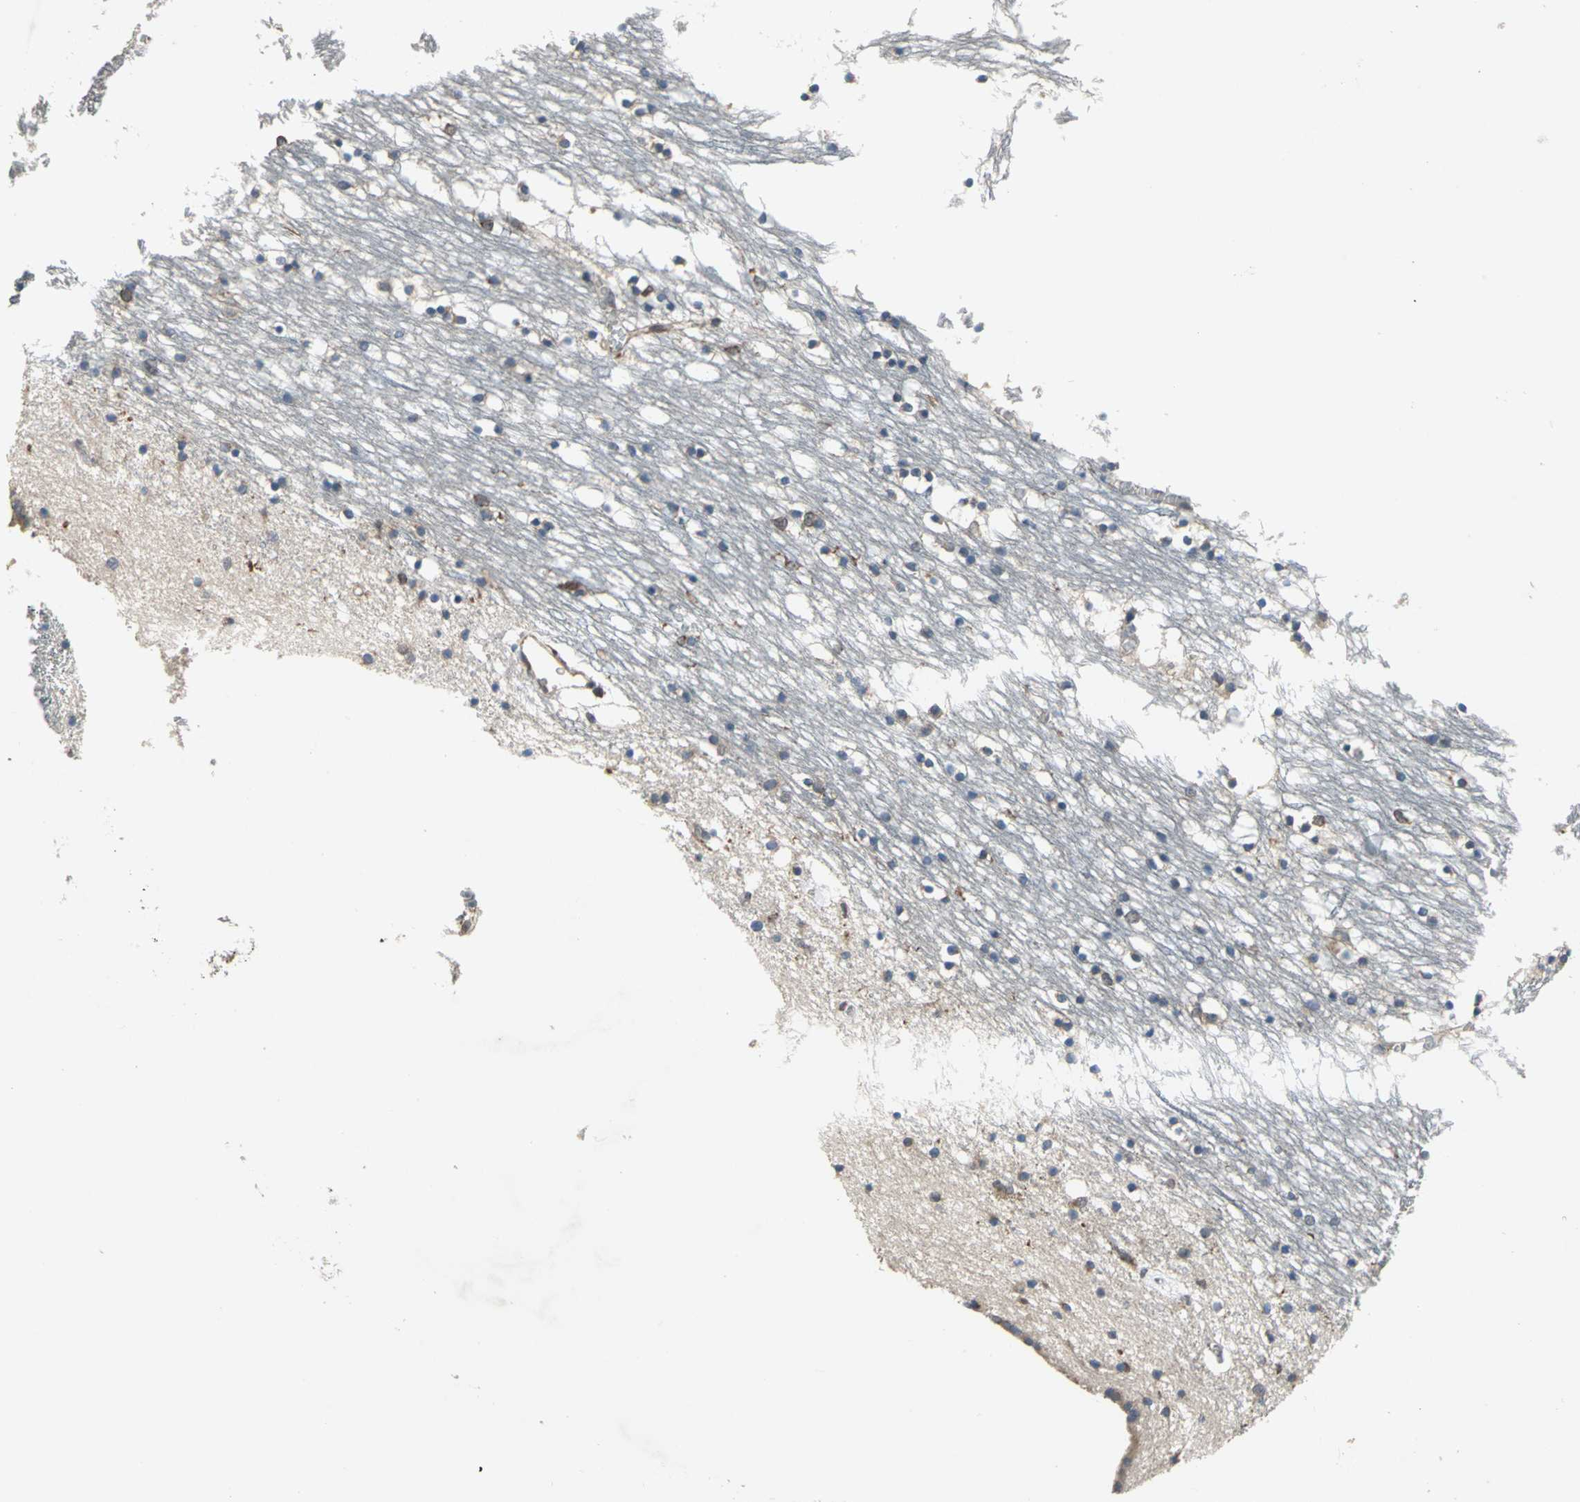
{"staining": {"intensity": "weak", "quantity": "25%-75%", "location": "cytoplasmic/membranous"}, "tissue": "caudate", "cell_type": "Glial cells", "image_type": "normal", "snomed": [{"axis": "morphology", "description": "Normal tissue, NOS"}, {"axis": "topography", "description": "Lateral ventricle wall"}], "caption": "Glial cells demonstrate low levels of weak cytoplasmic/membranous staining in approximately 25%-75% of cells in unremarkable caudate.", "gene": "NFKBIE", "patient": {"sex": "male", "age": 45}}